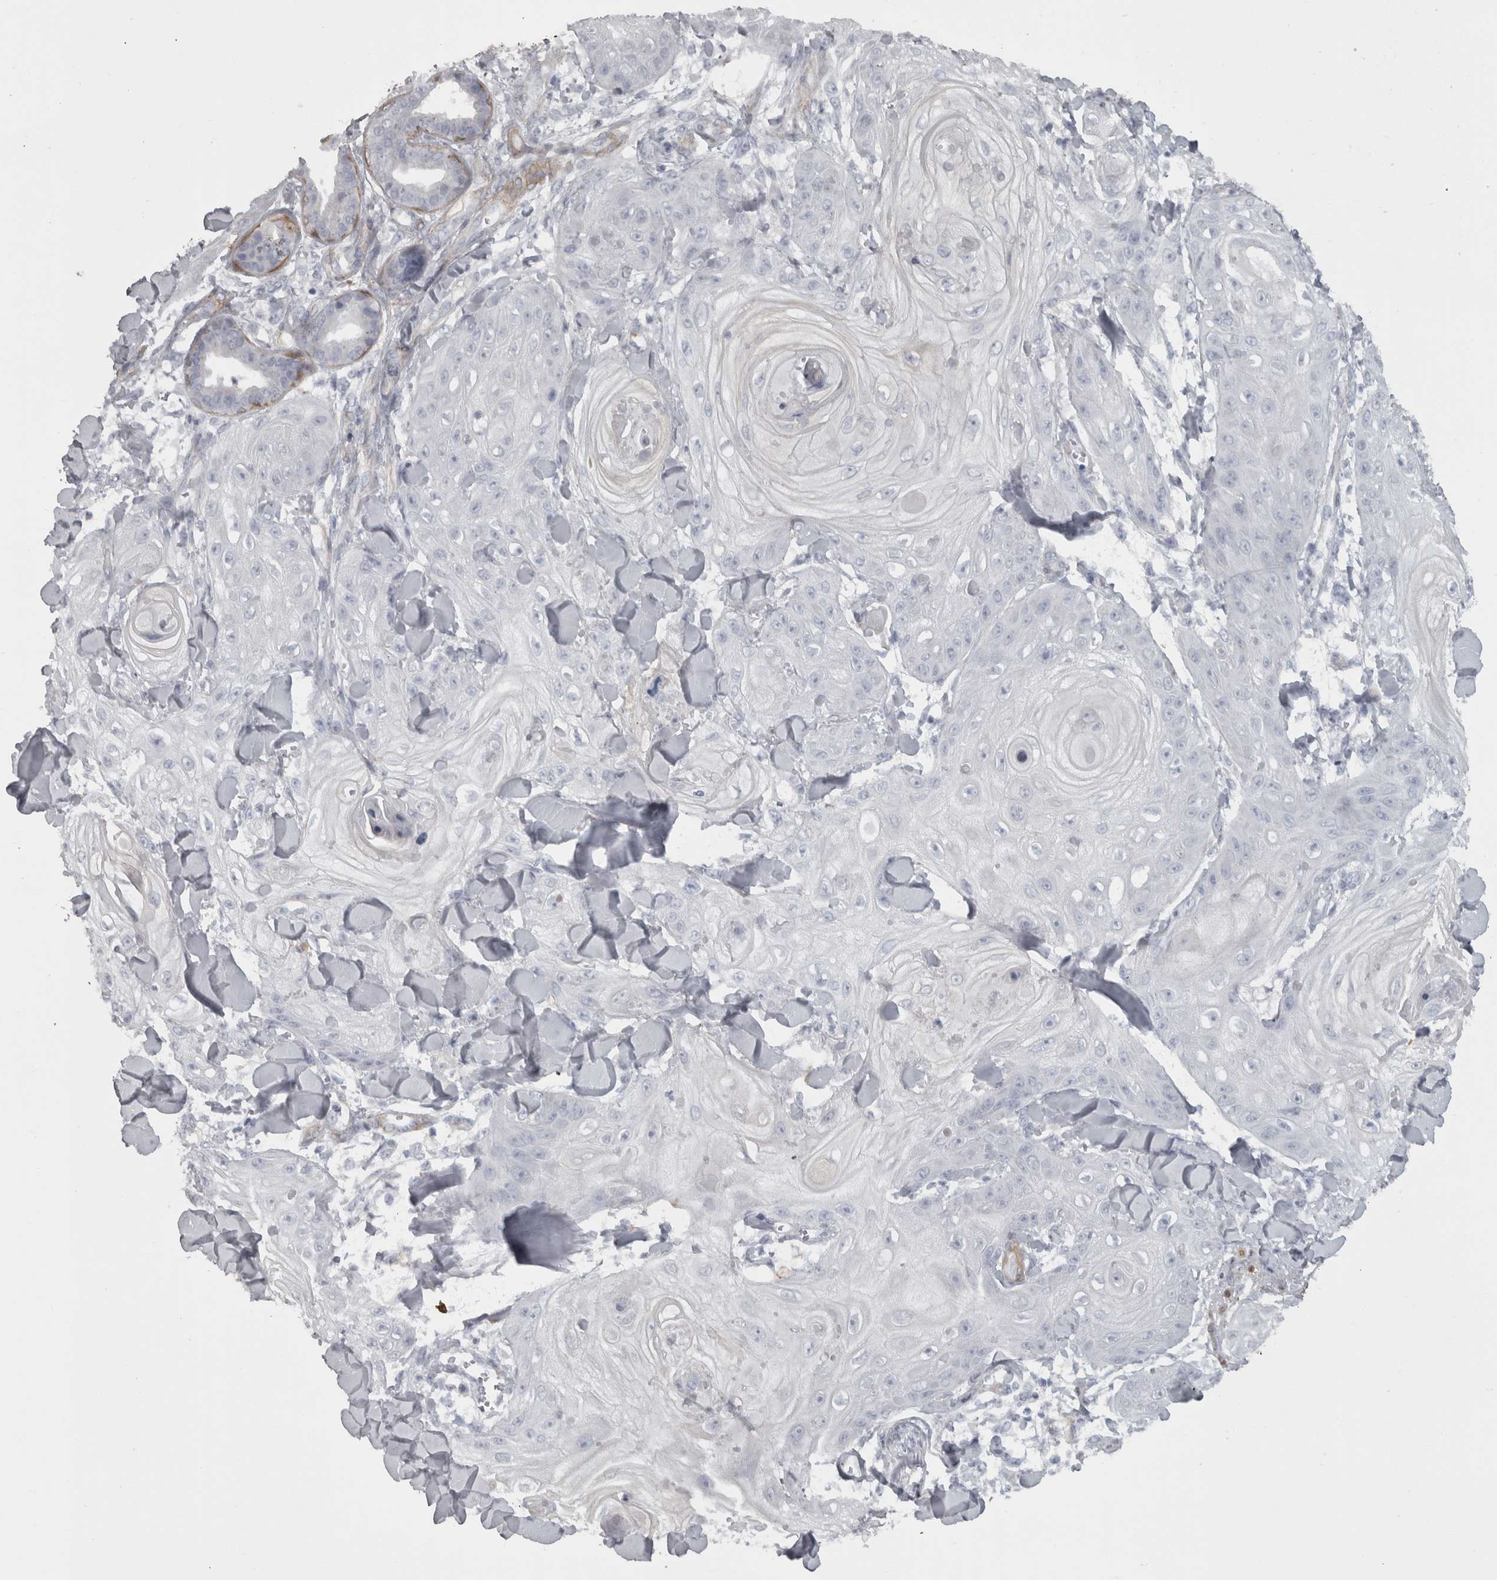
{"staining": {"intensity": "negative", "quantity": "none", "location": "none"}, "tissue": "skin cancer", "cell_type": "Tumor cells", "image_type": "cancer", "snomed": [{"axis": "morphology", "description": "Squamous cell carcinoma, NOS"}, {"axis": "topography", "description": "Skin"}], "caption": "Skin squamous cell carcinoma stained for a protein using immunohistochemistry (IHC) exhibits no positivity tumor cells.", "gene": "PPP1R12B", "patient": {"sex": "male", "age": 74}}